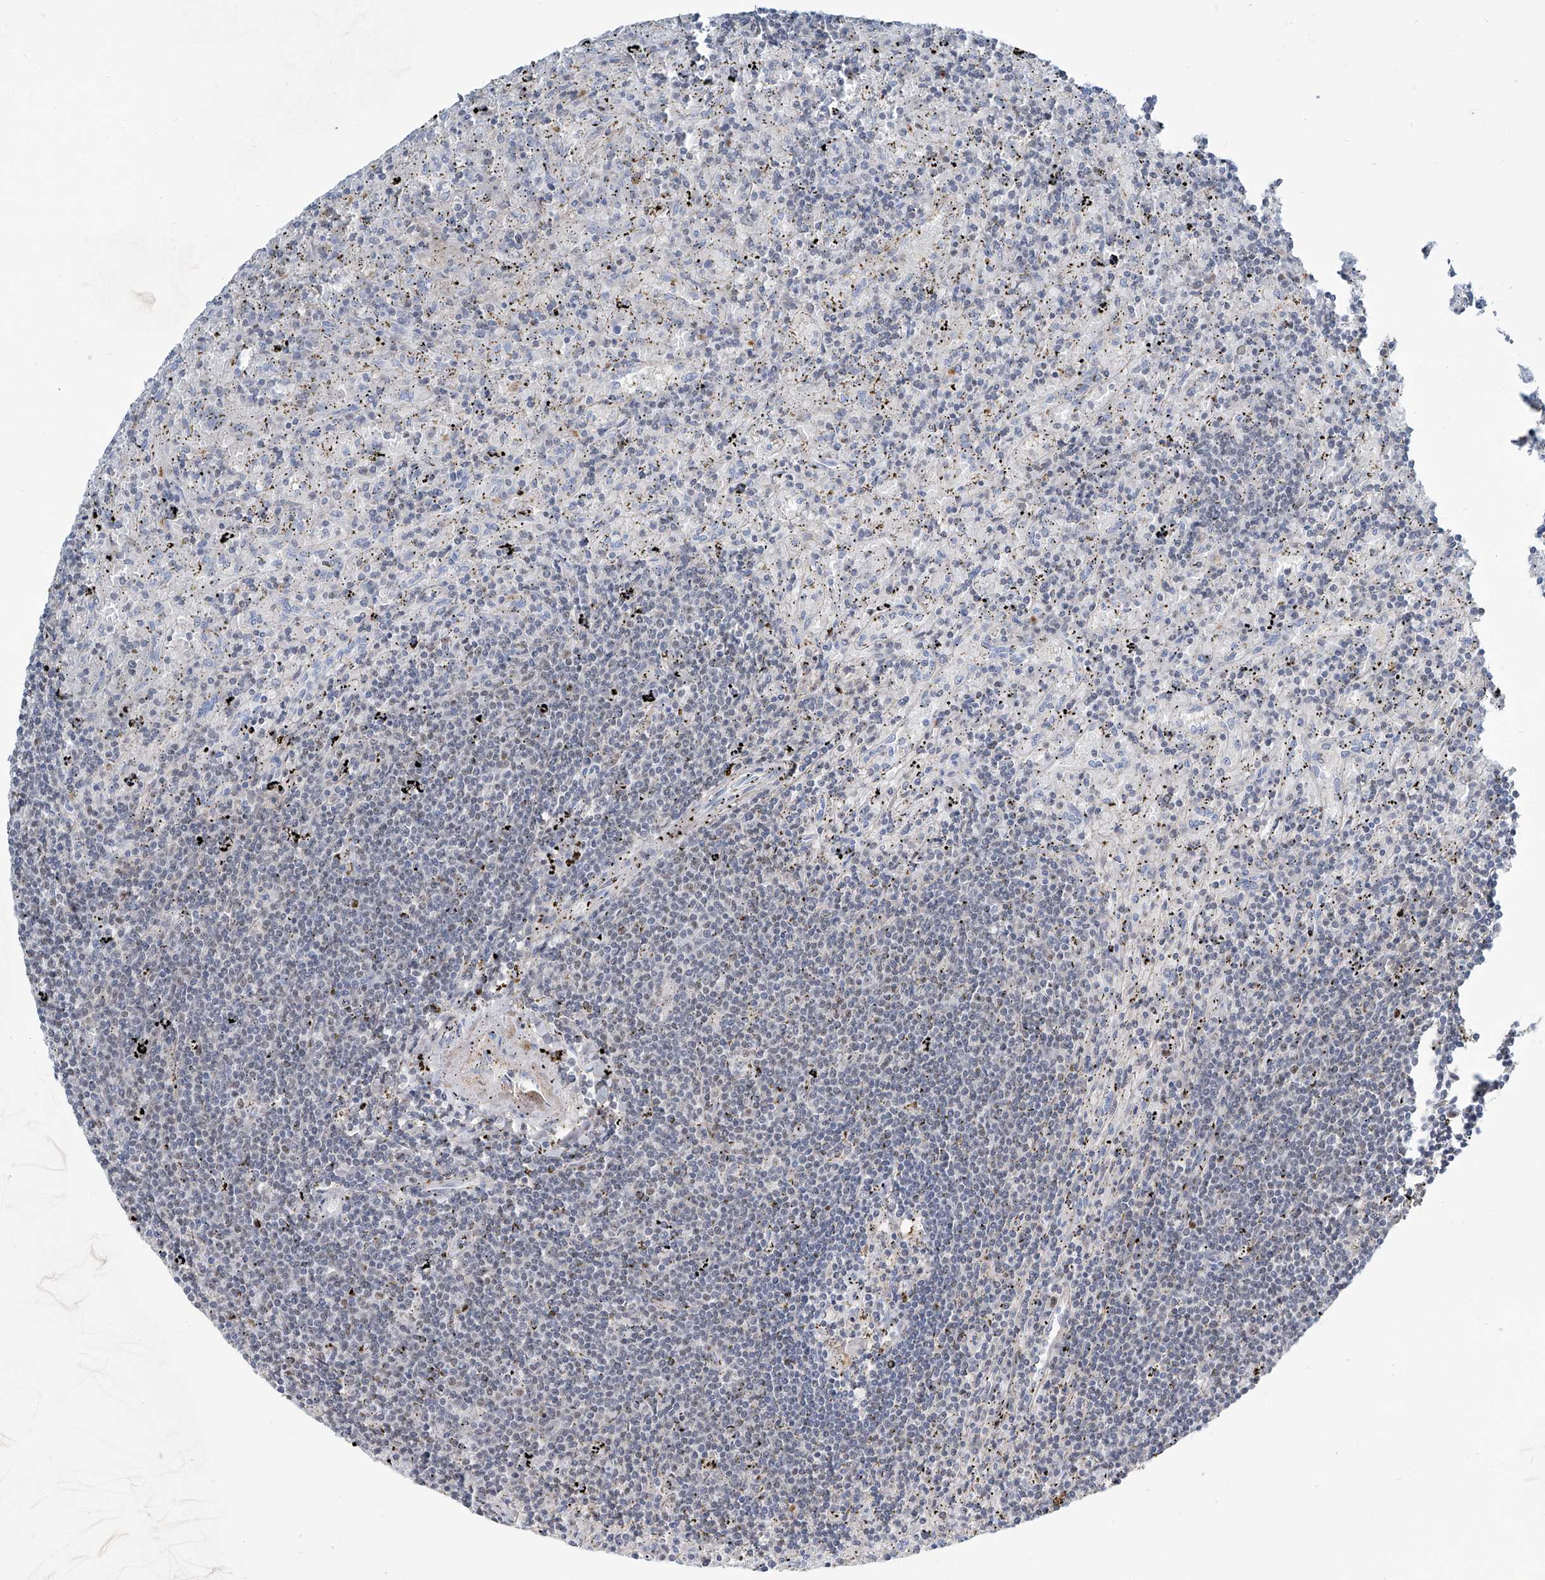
{"staining": {"intensity": "negative", "quantity": "none", "location": "none"}, "tissue": "lymphoma", "cell_type": "Tumor cells", "image_type": "cancer", "snomed": [{"axis": "morphology", "description": "Malignant lymphoma, non-Hodgkin's type, Low grade"}, {"axis": "topography", "description": "Spleen"}], "caption": "This is an IHC histopathology image of human lymphoma. There is no positivity in tumor cells.", "gene": "HOXA3", "patient": {"sex": "male", "age": 76}}